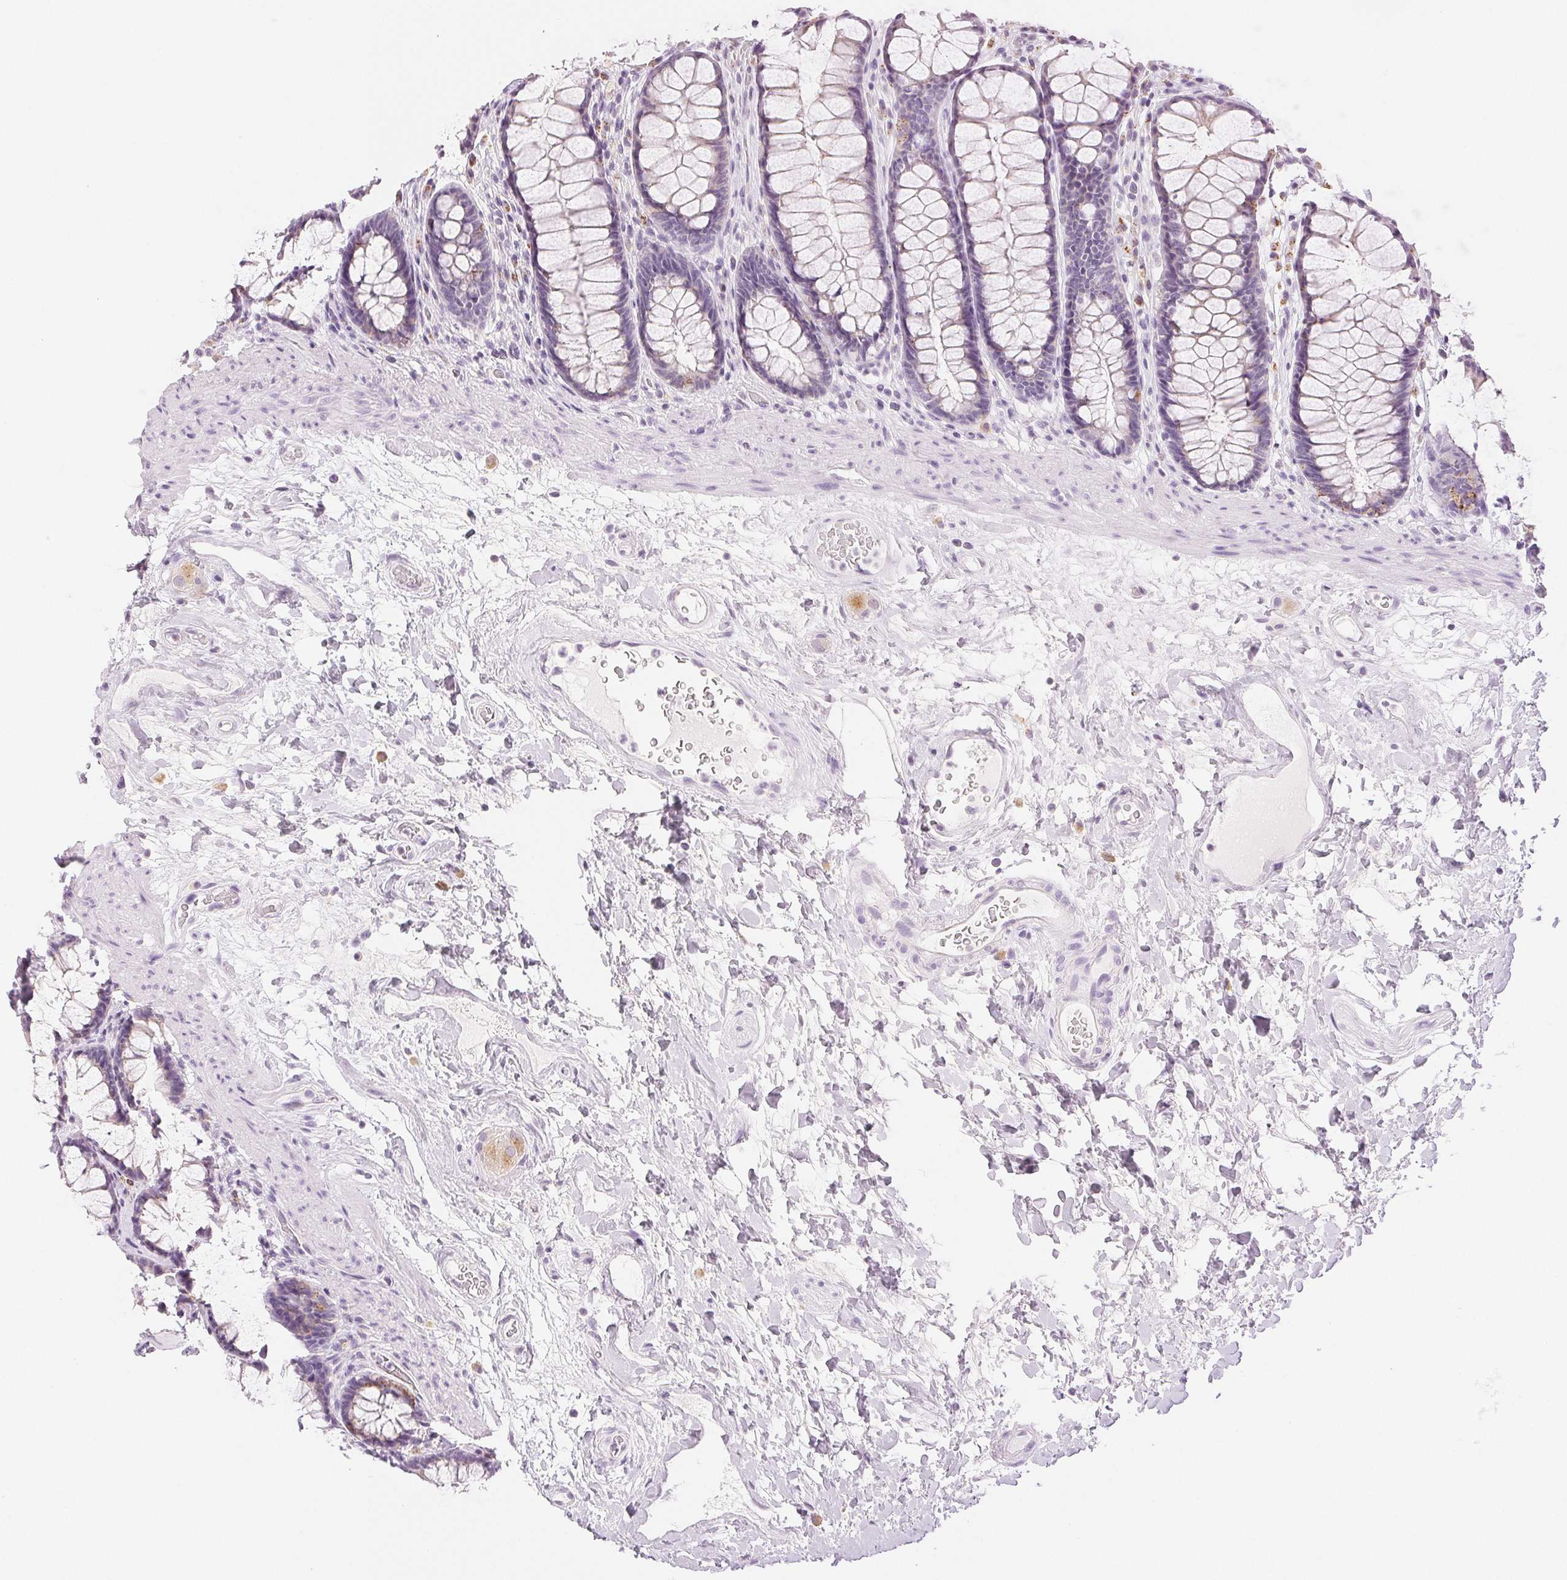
{"staining": {"intensity": "negative", "quantity": "none", "location": "none"}, "tissue": "rectum", "cell_type": "Glandular cells", "image_type": "normal", "snomed": [{"axis": "morphology", "description": "Normal tissue, NOS"}, {"axis": "topography", "description": "Rectum"}], "caption": "This is a image of immunohistochemistry (IHC) staining of benign rectum, which shows no expression in glandular cells. Nuclei are stained in blue.", "gene": "SLC5A2", "patient": {"sex": "male", "age": 72}}